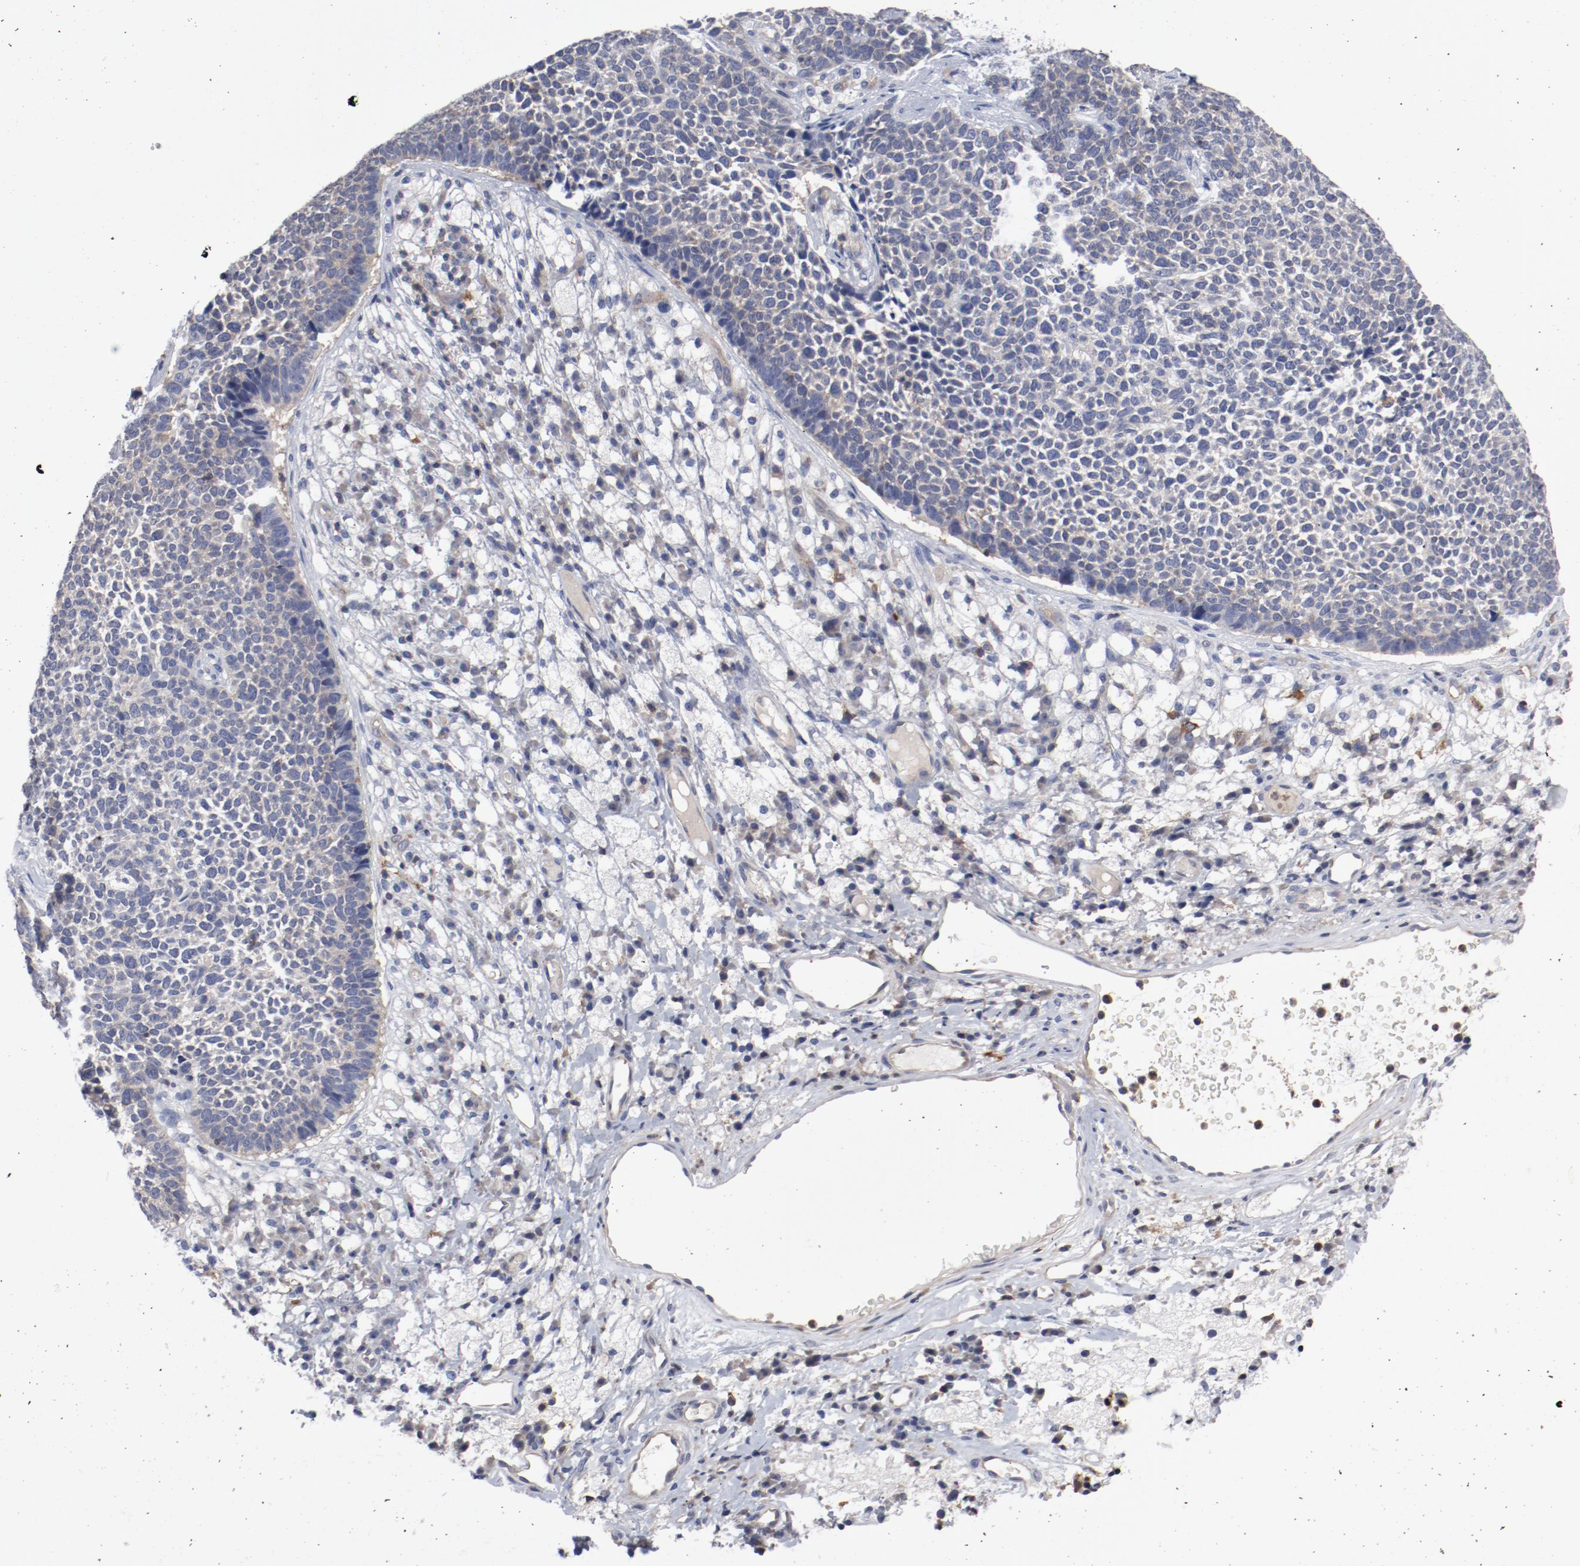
{"staining": {"intensity": "negative", "quantity": "none", "location": "none"}, "tissue": "skin cancer", "cell_type": "Tumor cells", "image_type": "cancer", "snomed": [{"axis": "morphology", "description": "Basal cell carcinoma"}, {"axis": "topography", "description": "Skin"}], "caption": "Immunohistochemistry histopathology image of human skin basal cell carcinoma stained for a protein (brown), which exhibits no staining in tumor cells.", "gene": "CBL", "patient": {"sex": "female", "age": 84}}